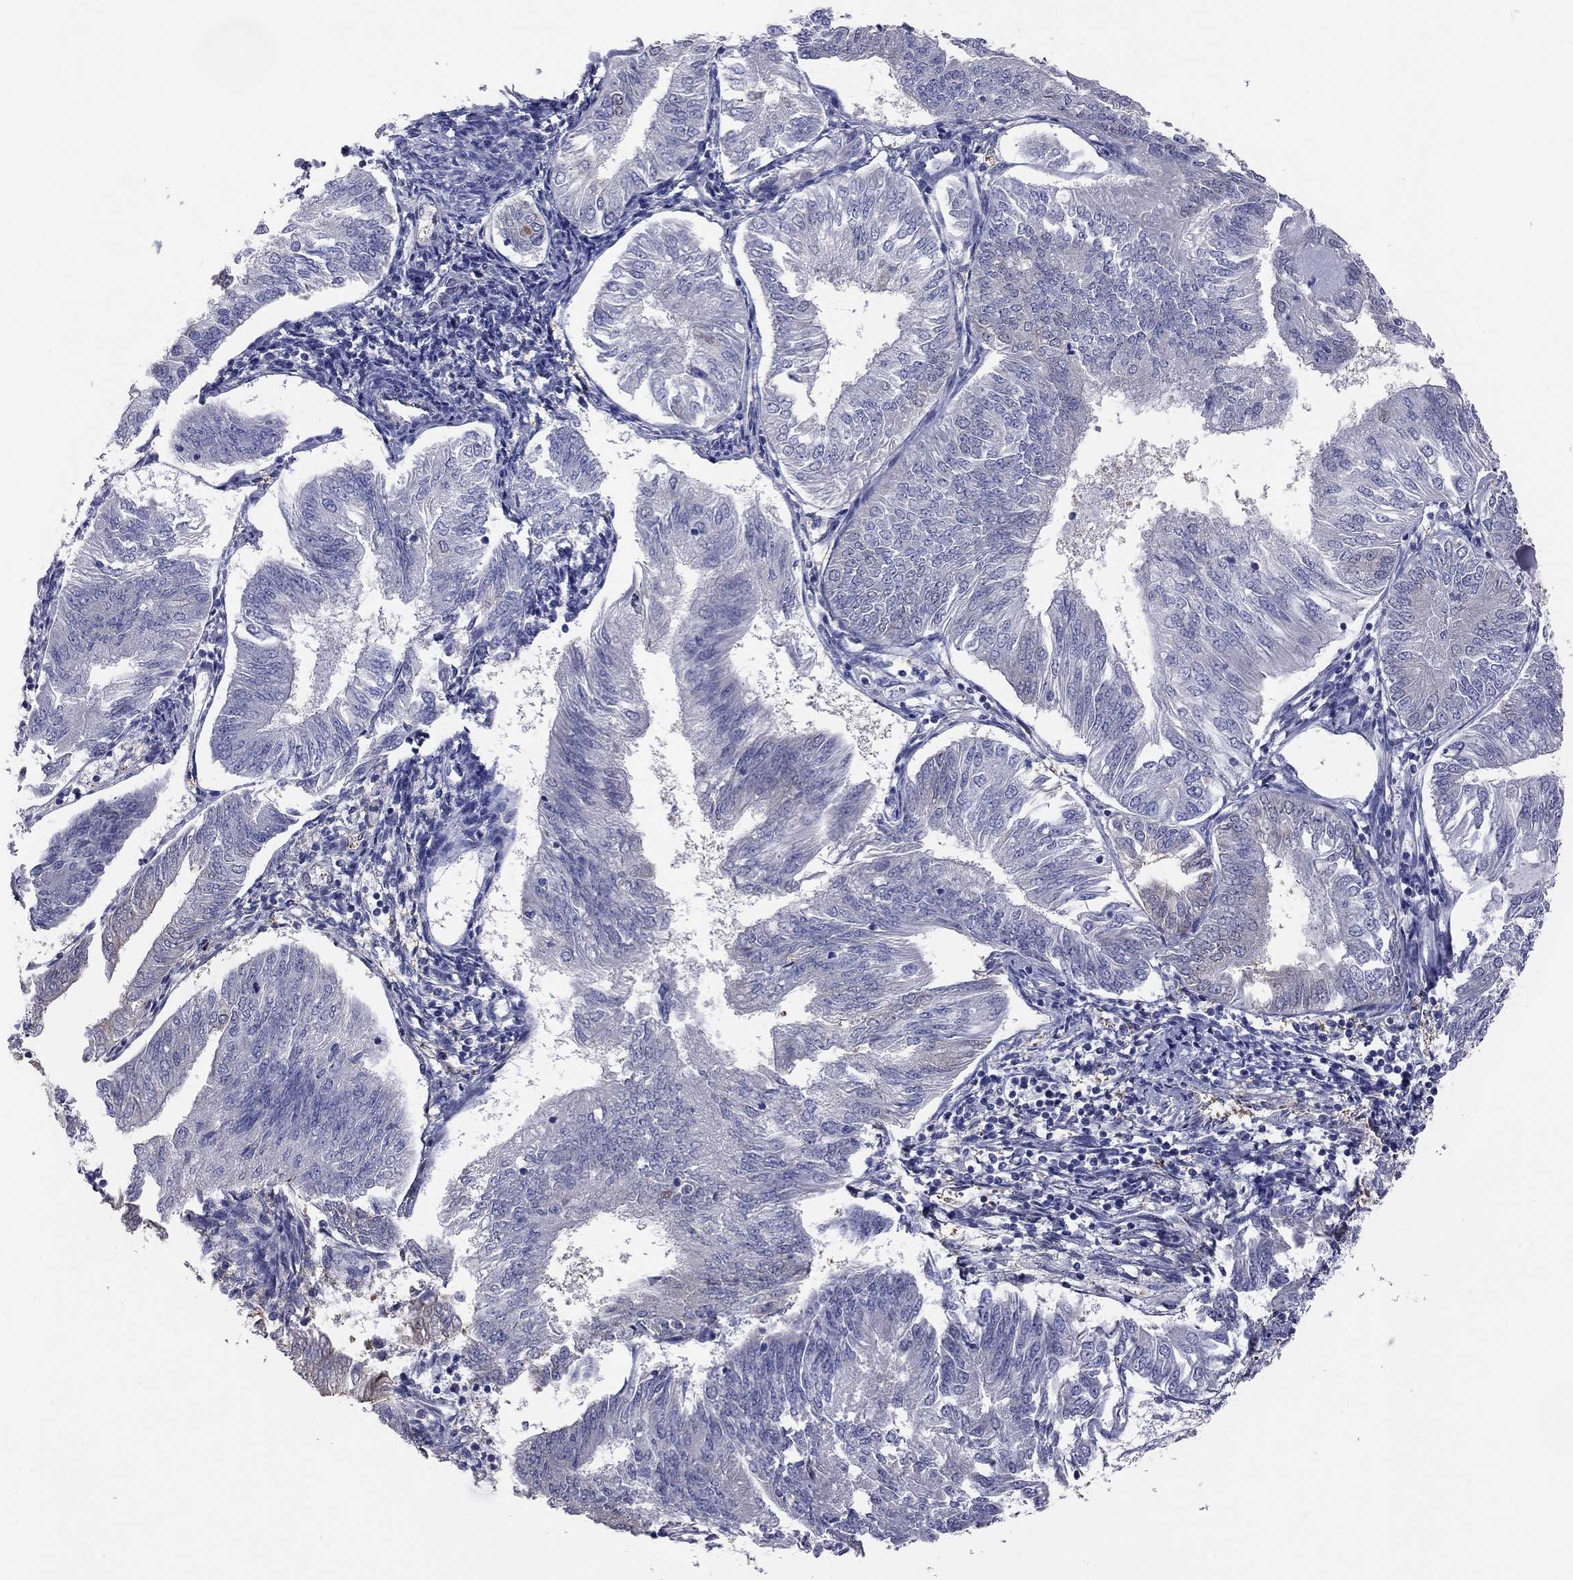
{"staining": {"intensity": "negative", "quantity": "none", "location": "none"}, "tissue": "endometrial cancer", "cell_type": "Tumor cells", "image_type": "cancer", "snomed": [{"axis": "morphology", "description": "Adenocarcinoma, NOS"}, {"axis": "topography", "description": "Endometrium"}], "caption": "This is an immunohistochemistry (IHC) histopathology image of adenocarcinoma (endometrial). There is no staining in tumor cells.", "gene": "HYLS1", "patient": {"sex": "female", "age": 58}}